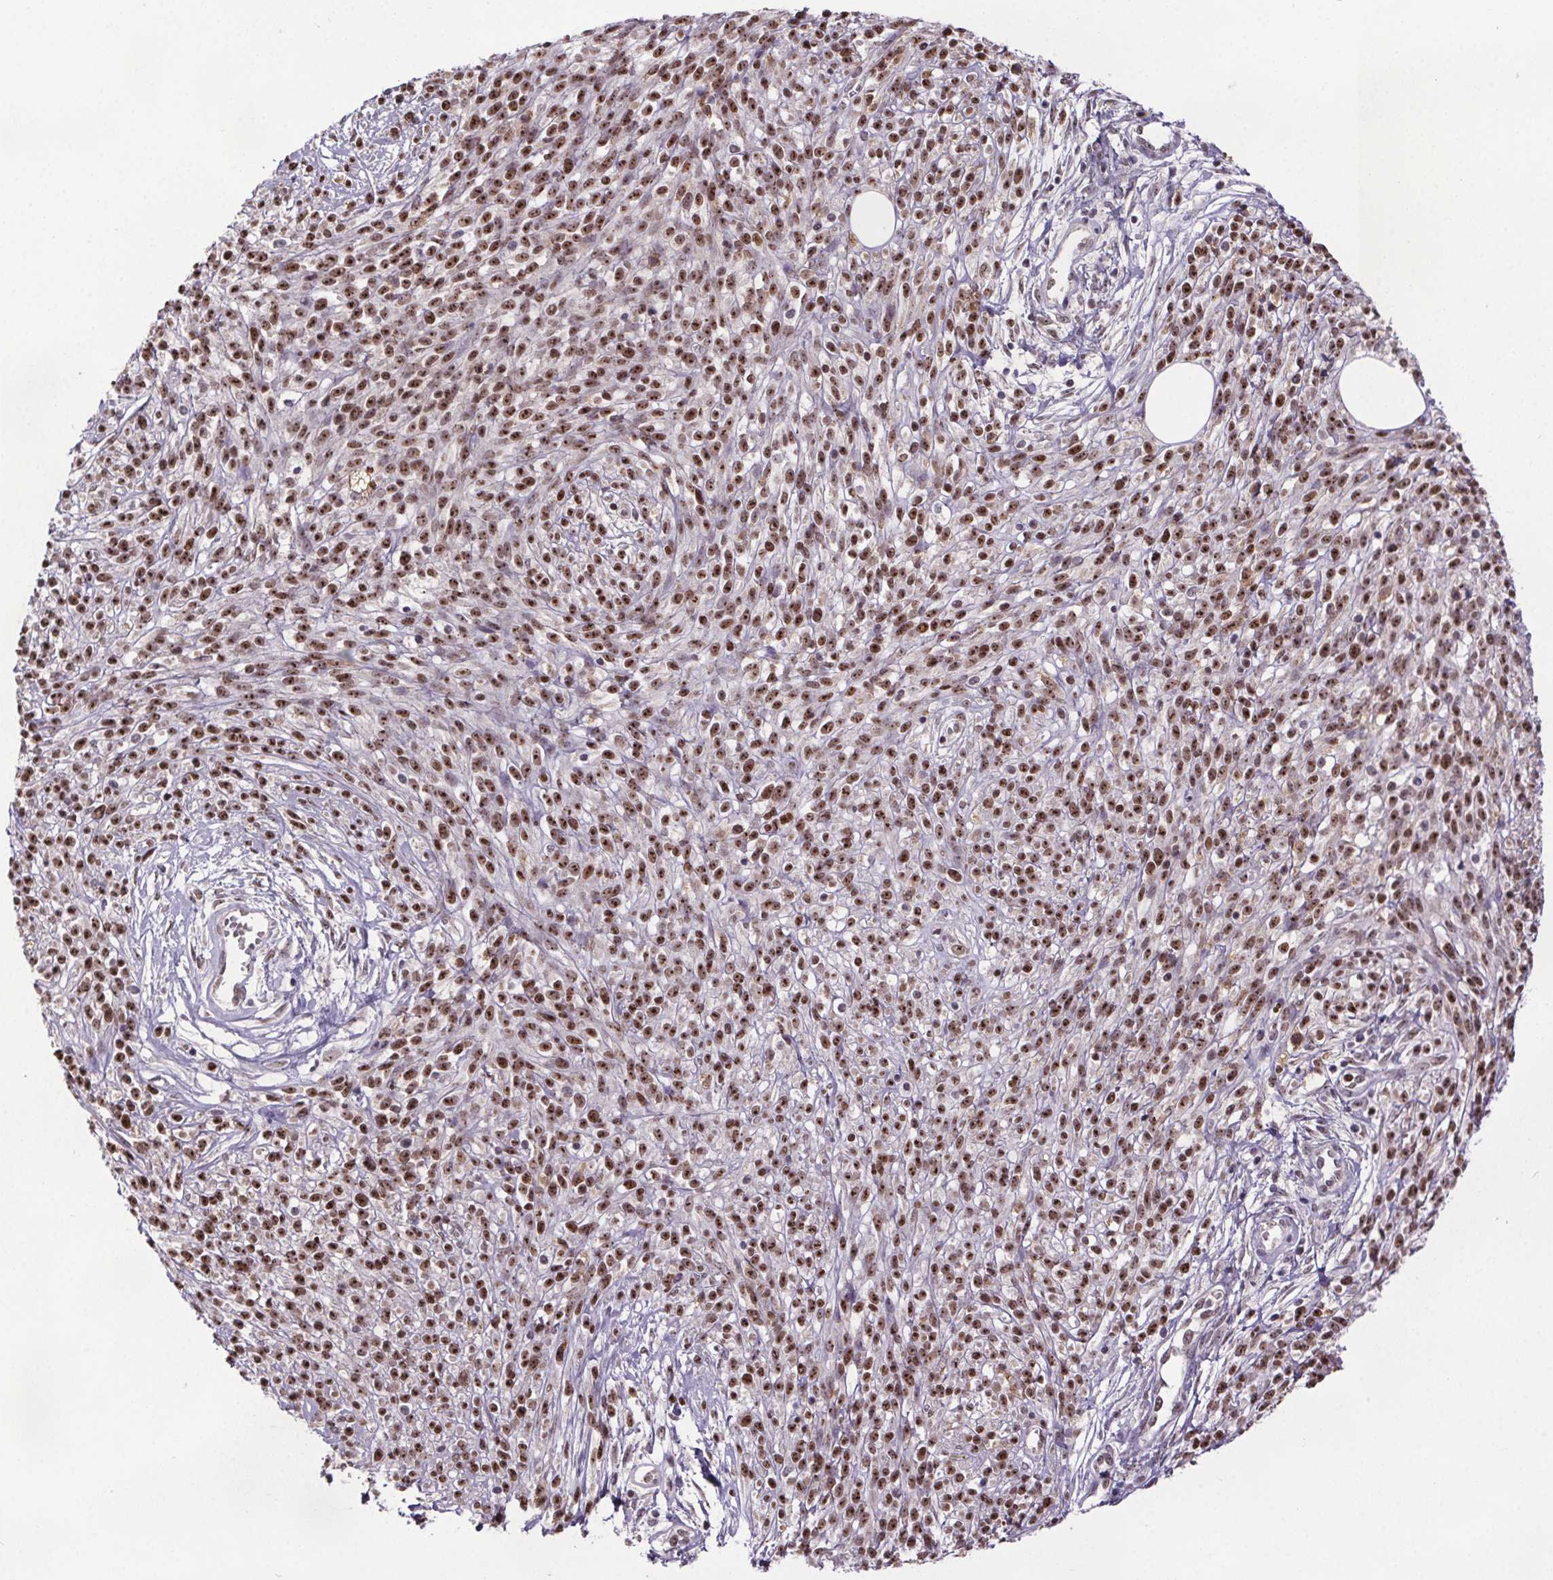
{"staining": {"intensity": "strong", "quantity": ">75%", "location": "nuclear"}, "tissue": "melanoma", "cell_type": "Tumor cells", "image_type": "cancer", "snomed": [{"axis": "morphology", "description": "Malignant melanoma, NOS"}, {"axis": "topography", "description": "Skin"}, {"axis": "topography", "description": "Skin of trunk"}], "caption": "Immunohistochemical staining of human malignant melanoma reveals high levels of strong nuclear expression in approximately >75% of tumor cells.", "gene": "ATMIN", "patient": {"sex": "male", "age": 74}}